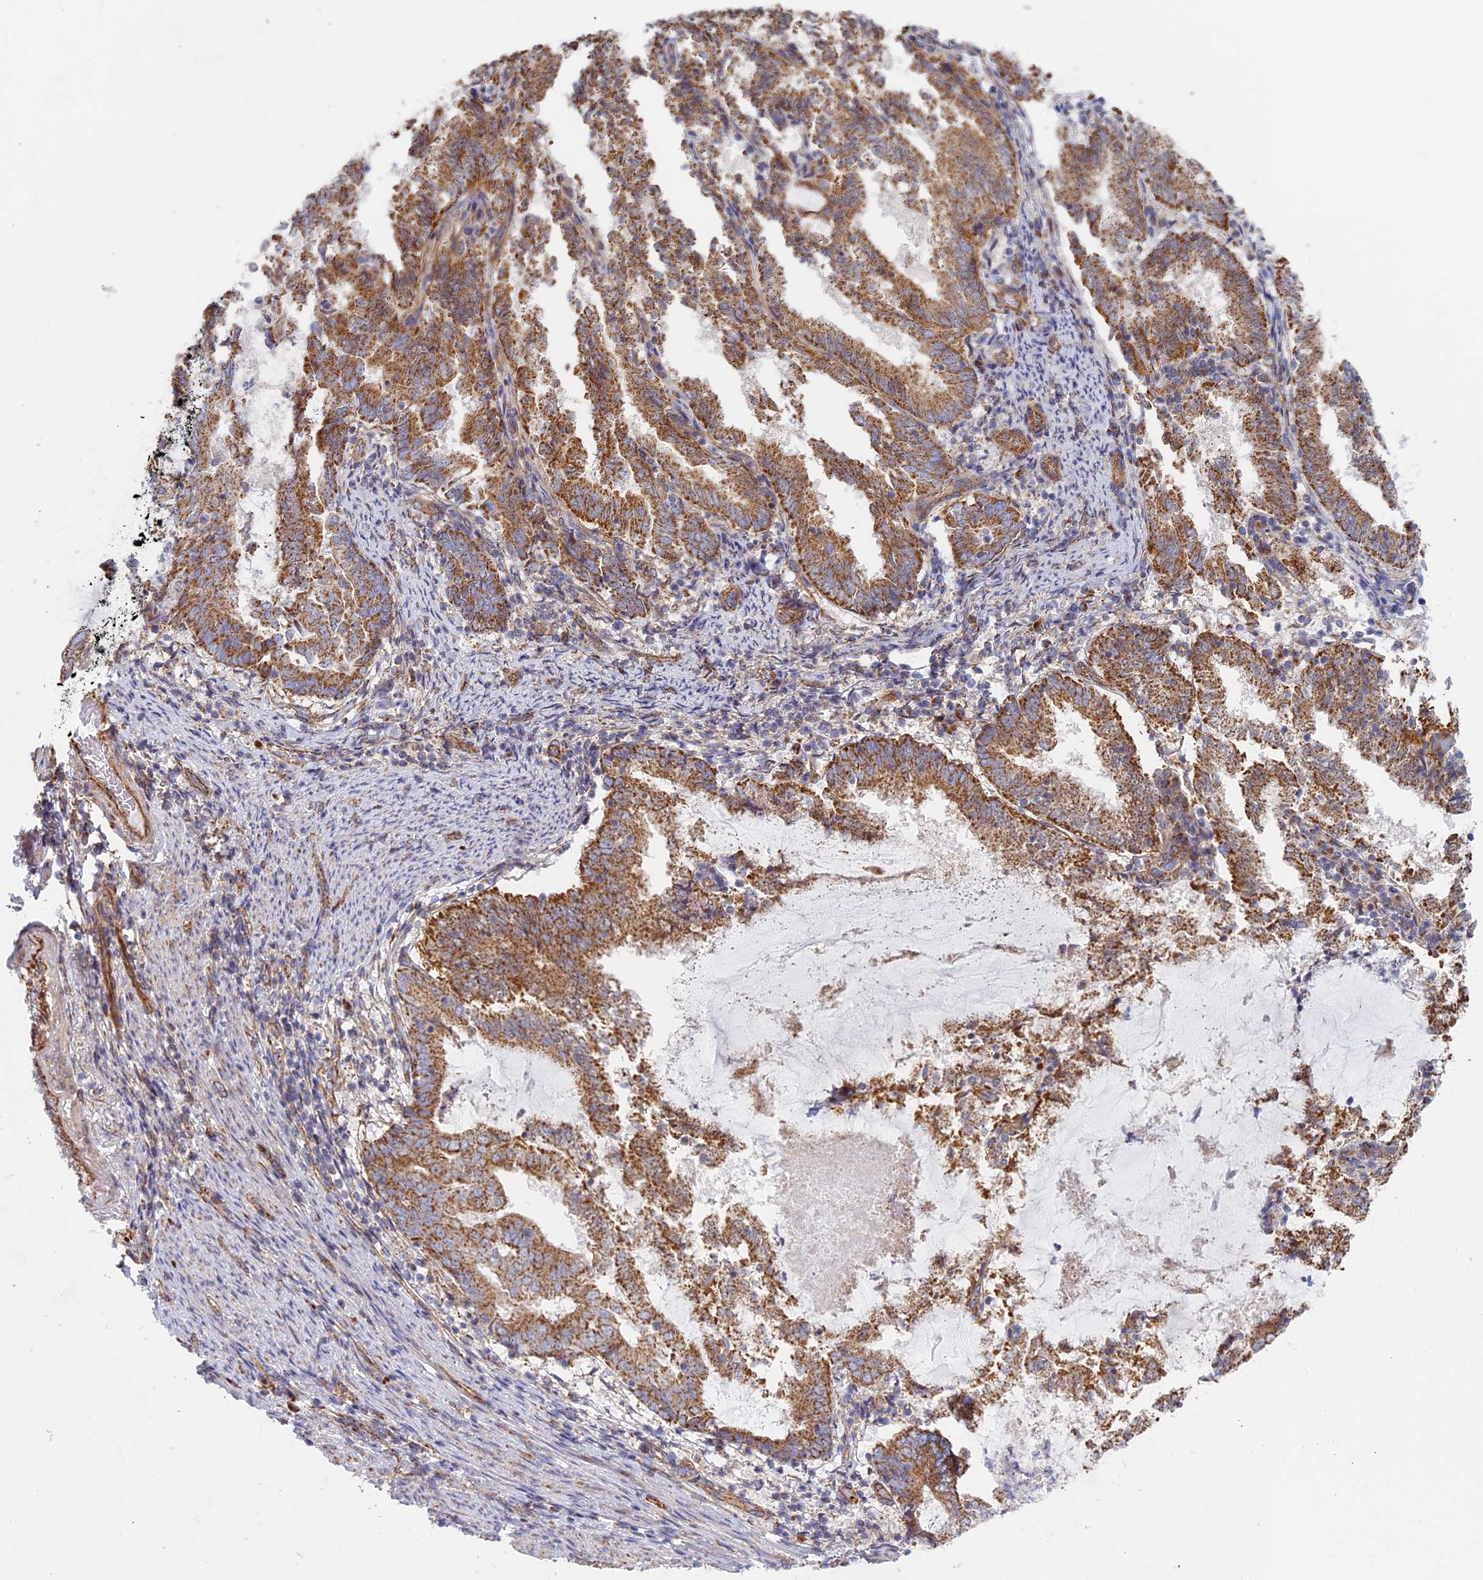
{"staining": {"intensity": "moderate", "quantity": ">75%", "location": "cytoplasmic/membranous"}, "tissue": "endometrial cancer", "cell_type": "Tumor cells", "image_type": "cancer", "snomed": [{"axis": "morphology", "description": "Adenocarcinoma, NOS"}, {"axis": "topography", "description": "Endometrium"}], "caption": "Human endometrial cancer (adenocarcinoma) stained with a brown dye shows moderate cytoplasmic/membranous positive staining in about >75% of tumor cells.", "gene": "DDA1", "patient": {"sex": "female", "age": 80}}